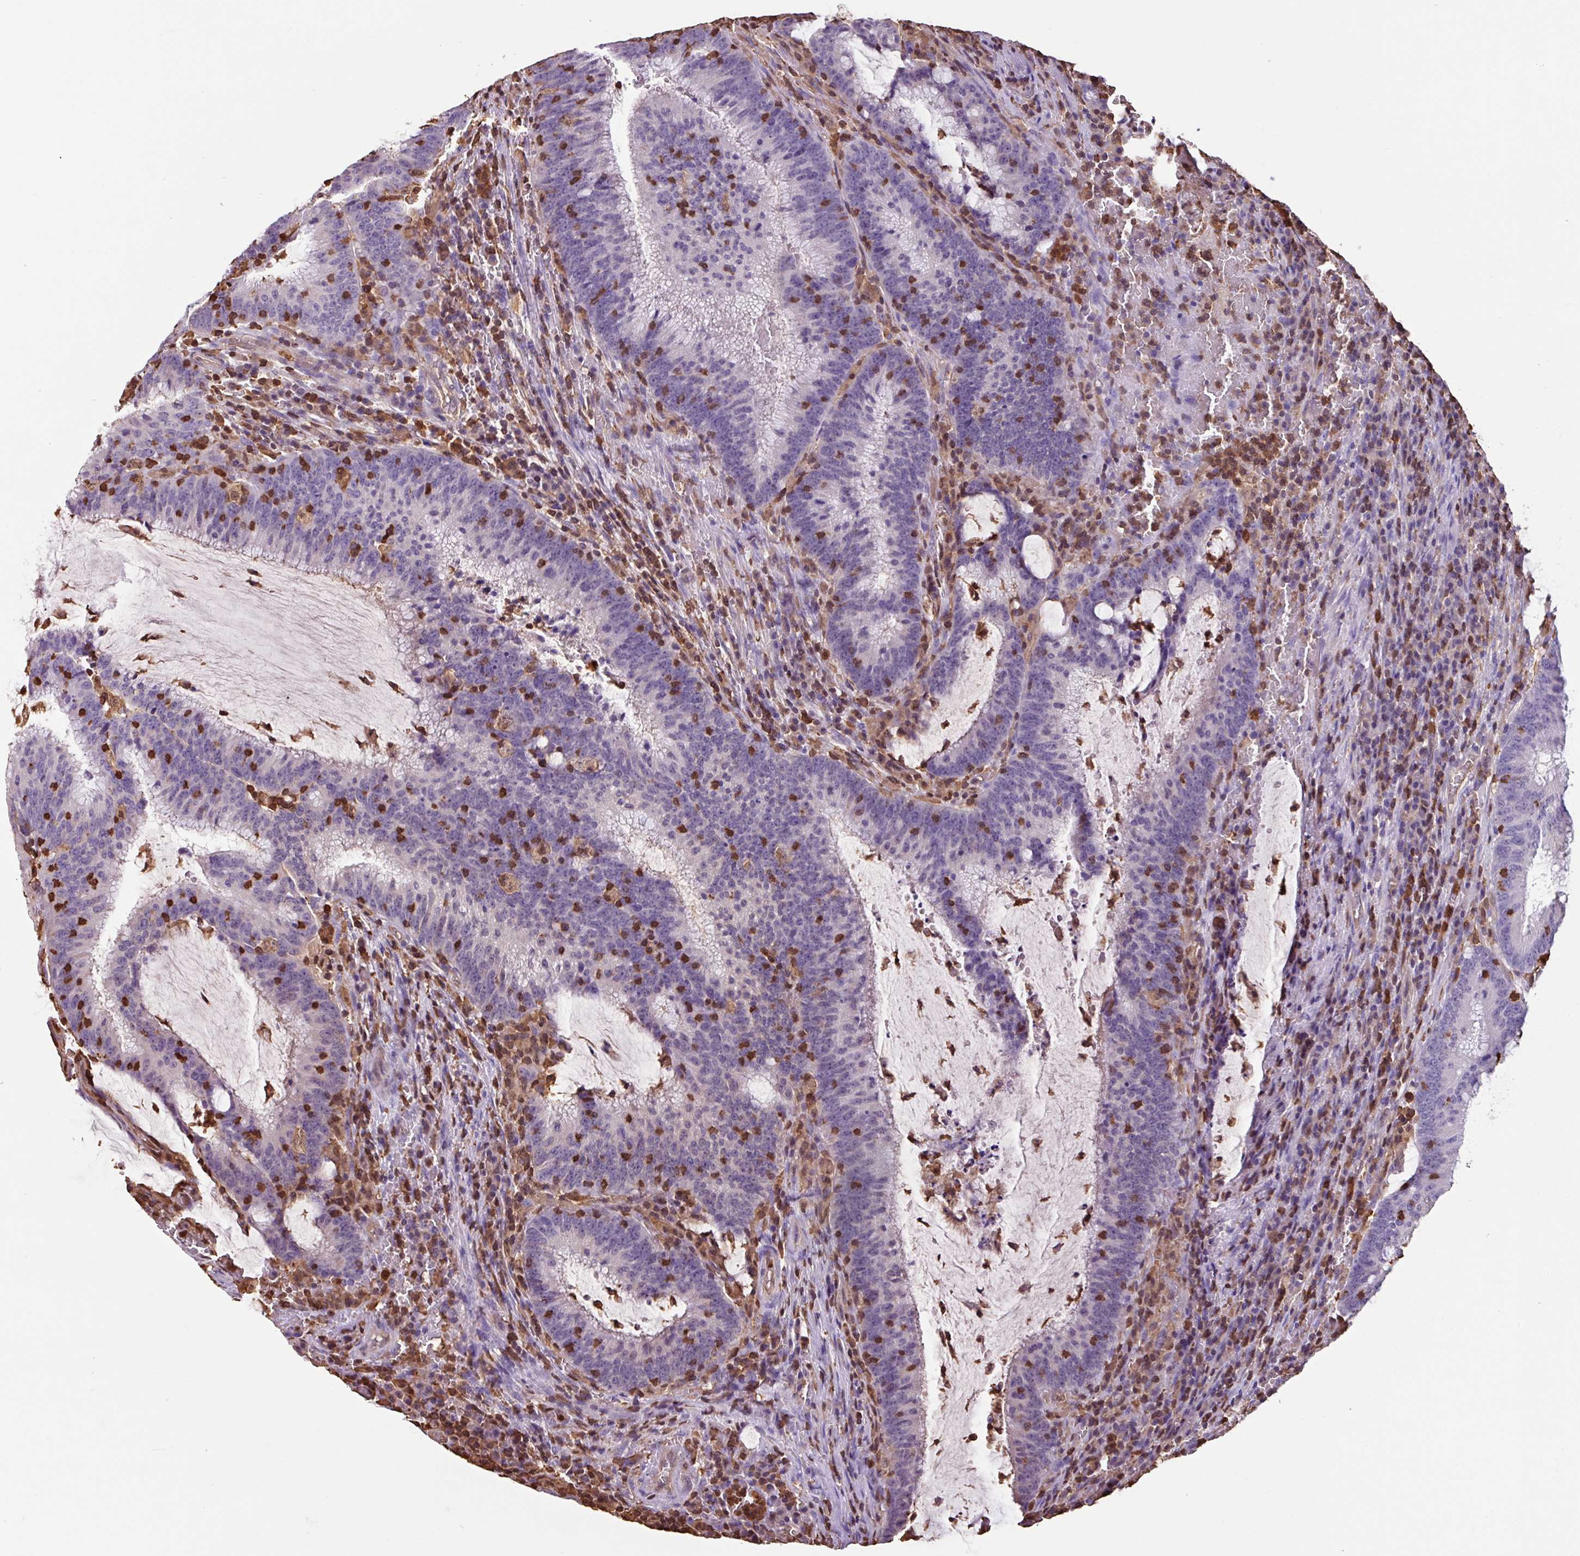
{"staining": {"intensity": "negative", "quantity": "none", "location": "none"}, "tissue": "colorectal cancer", "cell_type": "Tumor cells", "image_type": "cancer", "snomed": [{"axis": "morphology", "description": "Adenocarcinoma, NOS"}, {"axis": "topography", "description": "Rectum"}], "caption": "DAB immunohistochemical staining of human colorectal cancer (adenocarcinoma) exhibits no significant positivity in tumor cells.", "gene": "ARHGDIB", "patient": {"sex": "female", "age": 77}}